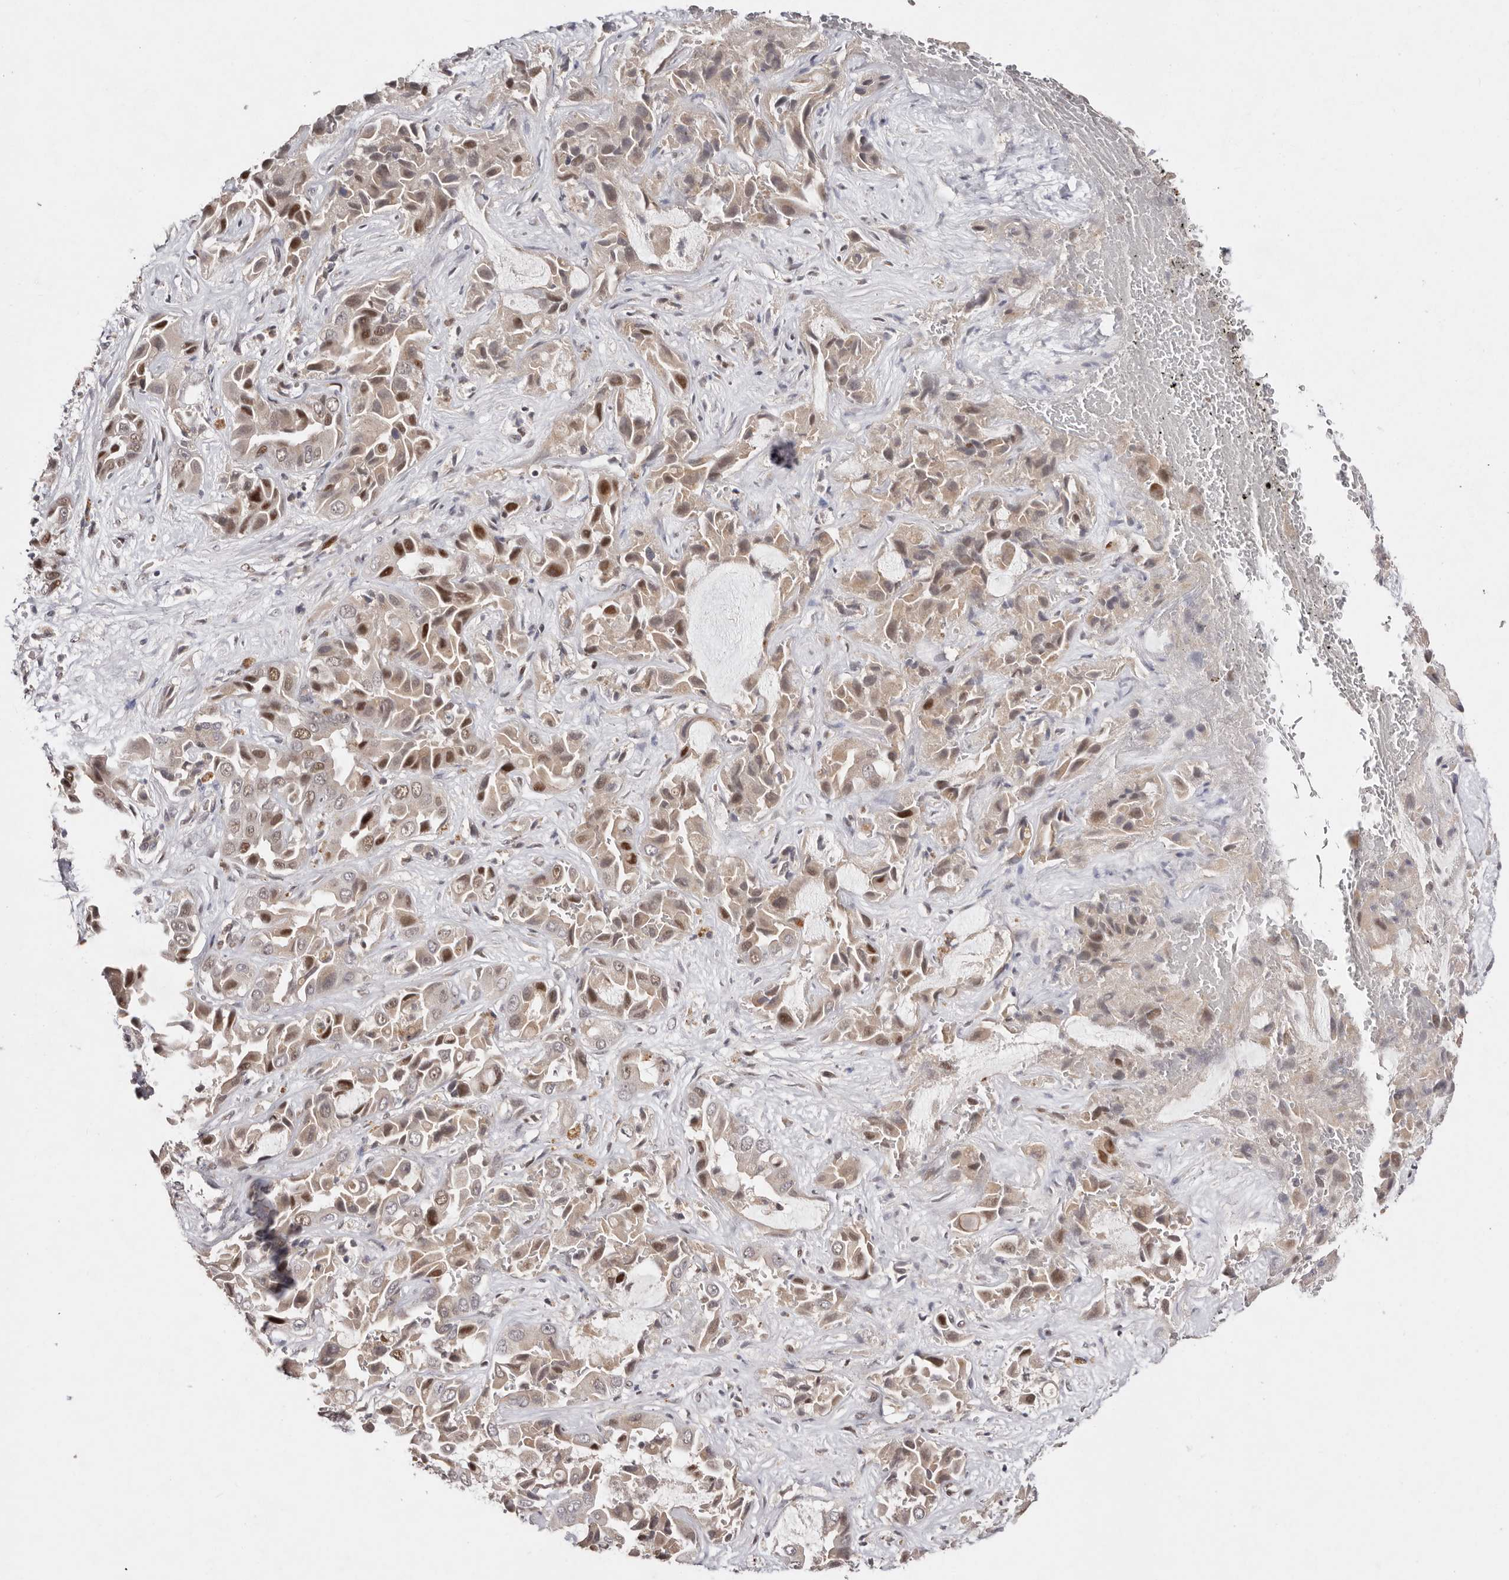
{"staining": {"intensity": "strong", "quantity": "25%-75%", "location": "nuclear"}, "tissue": "liver cancer", "cell_type": "Tumor cells", "image_type": "cancer", "snomed": [{"axis": "morphology", "description": "Cholangiocarcinoma"}, {"axis": "topography", "description": "Liver"}], "caption": "Immunohistochemistry (IHC) staining of liver cholangiocarcinoma, which reveals high levels of strong nuclear expression in about 25%-75% of tumor cells indicating strong nuclear protein positivity. The staining was performed using DAB (3,3'-diaminobenzidine) (brown) for protein detection and nuclei were counterstained in hematoxylin (blue).", "gene": "KLF7", "patient": {"sex": "female", "age": 52}}